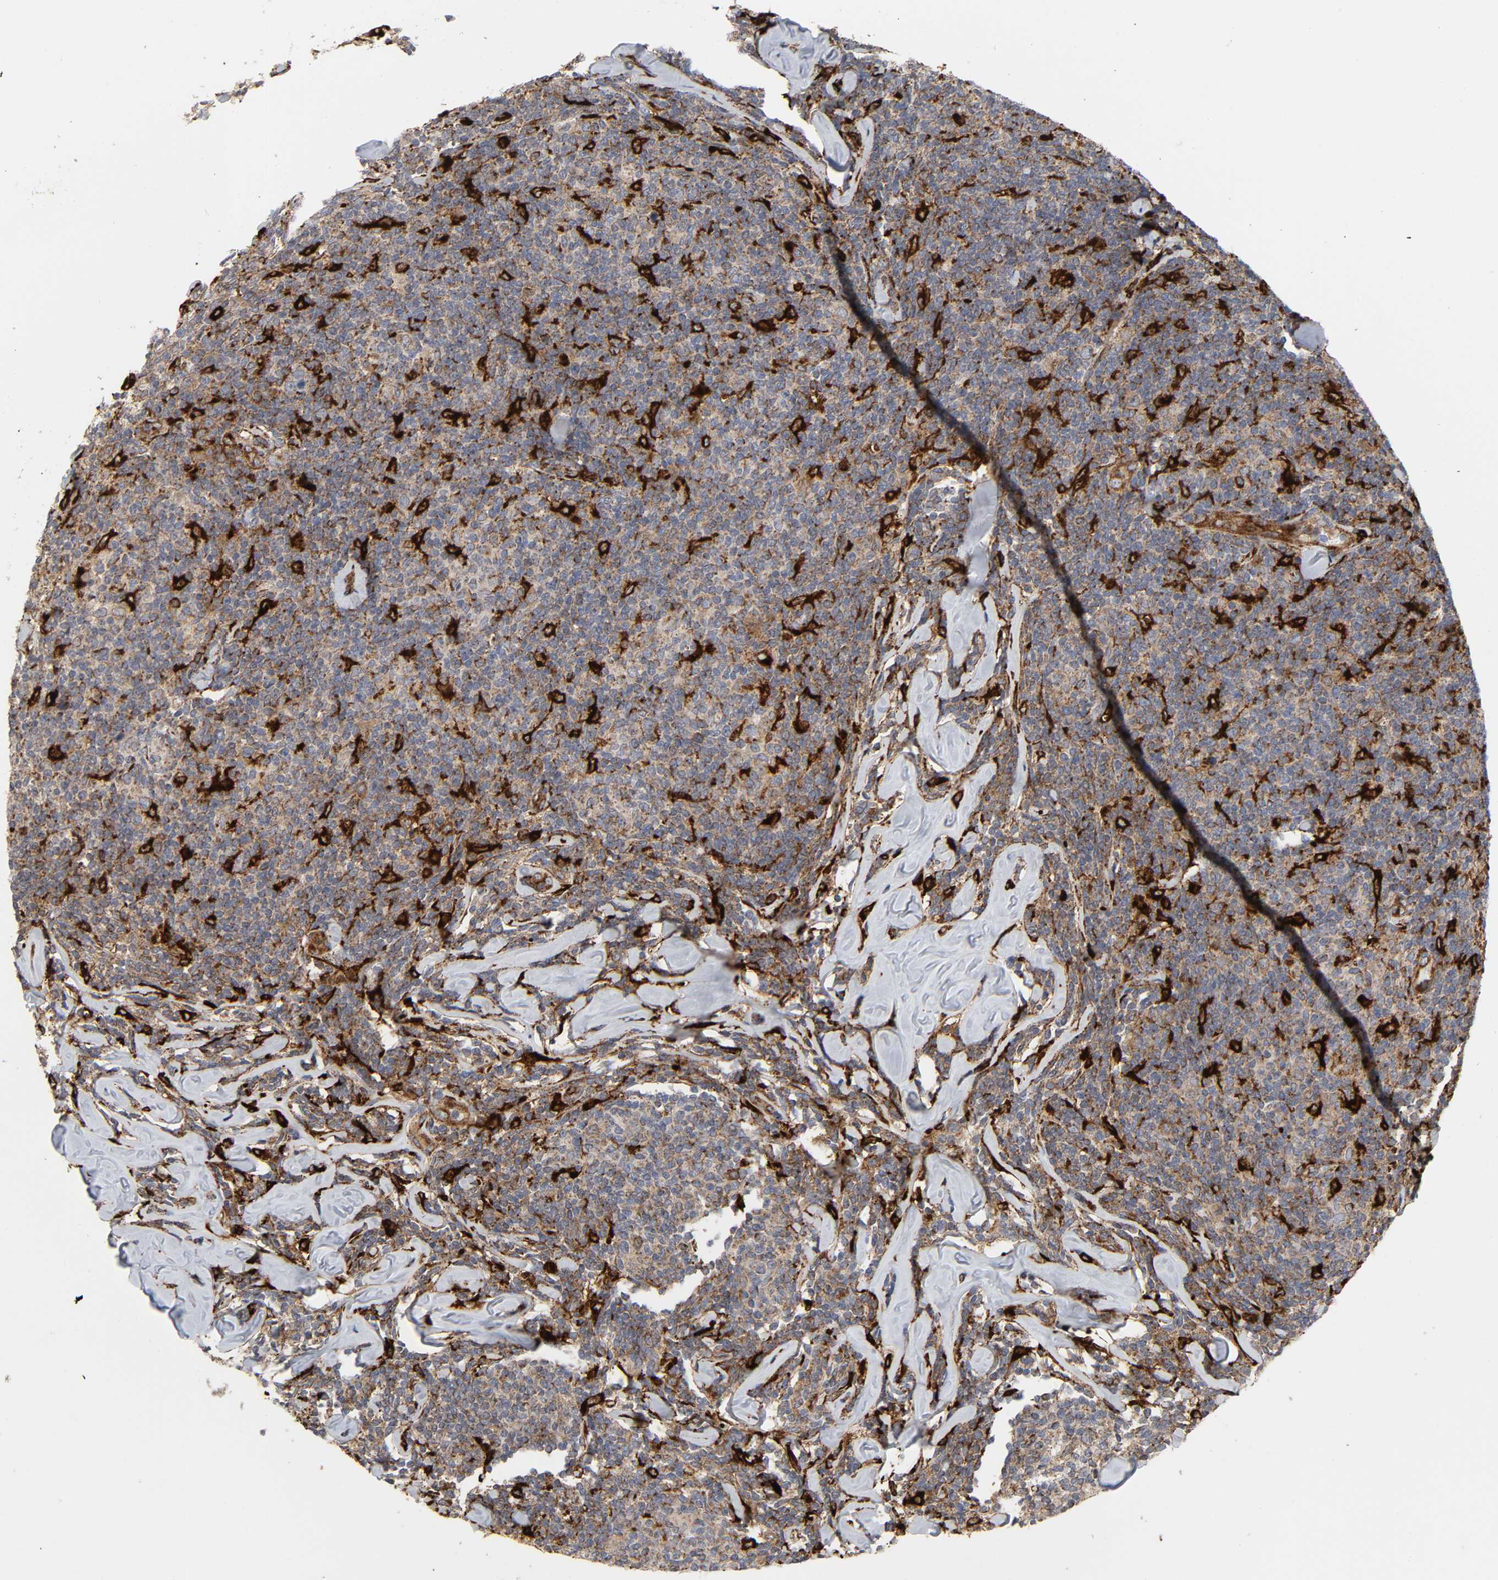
{"staining": {"intensity": "strong", "quantity": "25%-75%", "location": "cytoplasmic/membranous"}, "tissue": "lymphoma", "cell_type": "Tumor cells", "image_type": "cancer", "snomed": [{"axis": "morphology", "description": "Malignant lymphoma, non-Hodgkin's type, Low grade"}, {"axis": "topography", "description": "Lymph node"}], "caption": "The micrograph reveals staining of lymphoma, revealing strong cytoplasmic/membranous protein staining (brown color) within tumor cells.", "gene": "PSAP", "patient": {"sex": "female", "age": 56}}